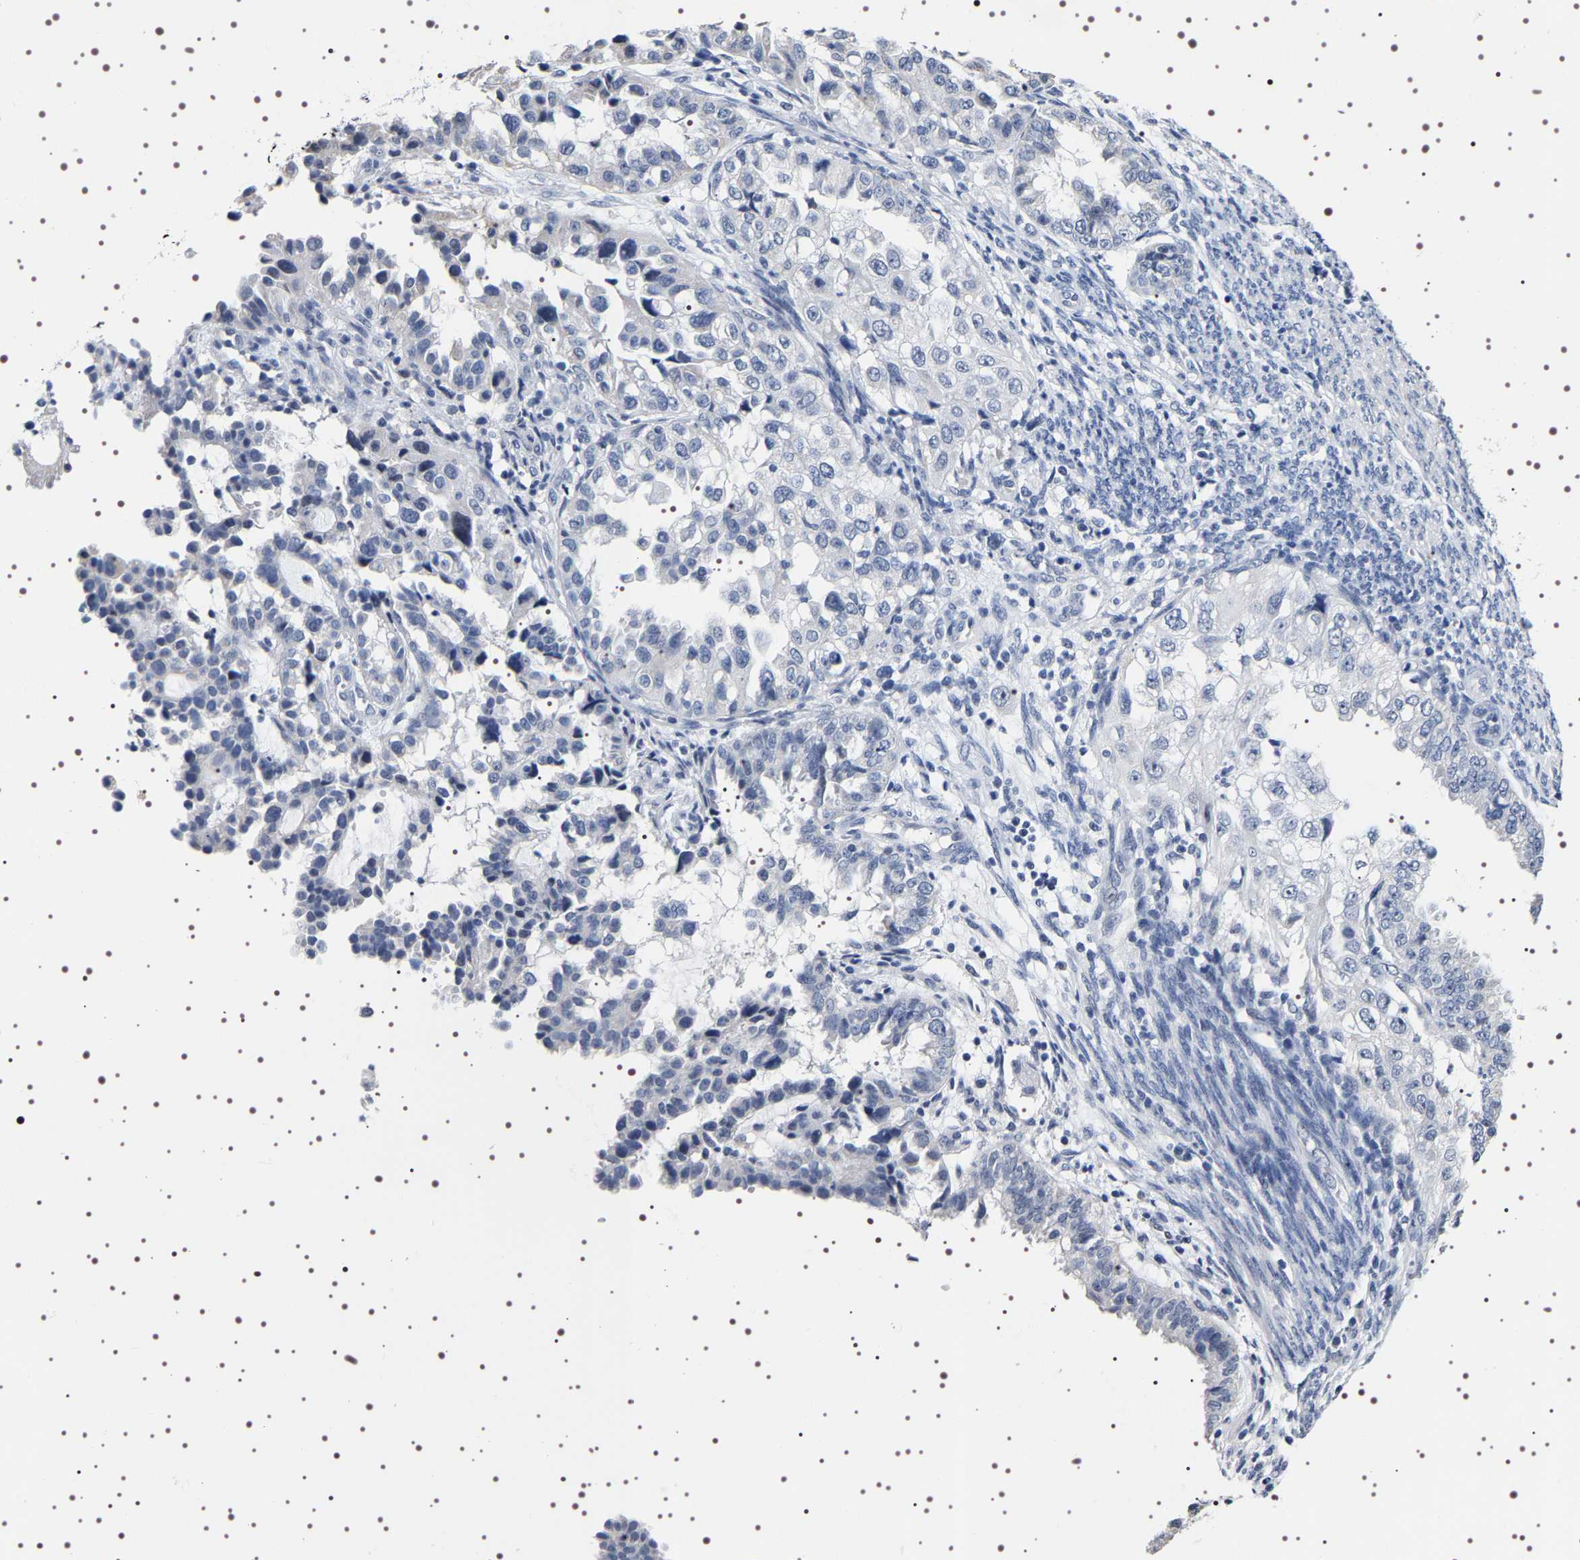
{"staining": {"intensity": "negative", "quantity": "none", "location": "none"}, "tissue": "endometrial cancer", "cell_type": "Tumor cells", "image_type": "cancer", "snomed": [{"axis": "morphology", "description": "Adenocarcinoma, NOS"}, {"axis": "topography", "description": "Endometrium"}], "caption": "High magnification brightfield microscopy of endometrial cancer (adenocarcinoma) stained with DAB (brown) and counterstained with hematoxylin (blue): tumor cells show no significant positivity.", "gene": "UBQLN3", "patient": {"sex": "female", "age": 85}}